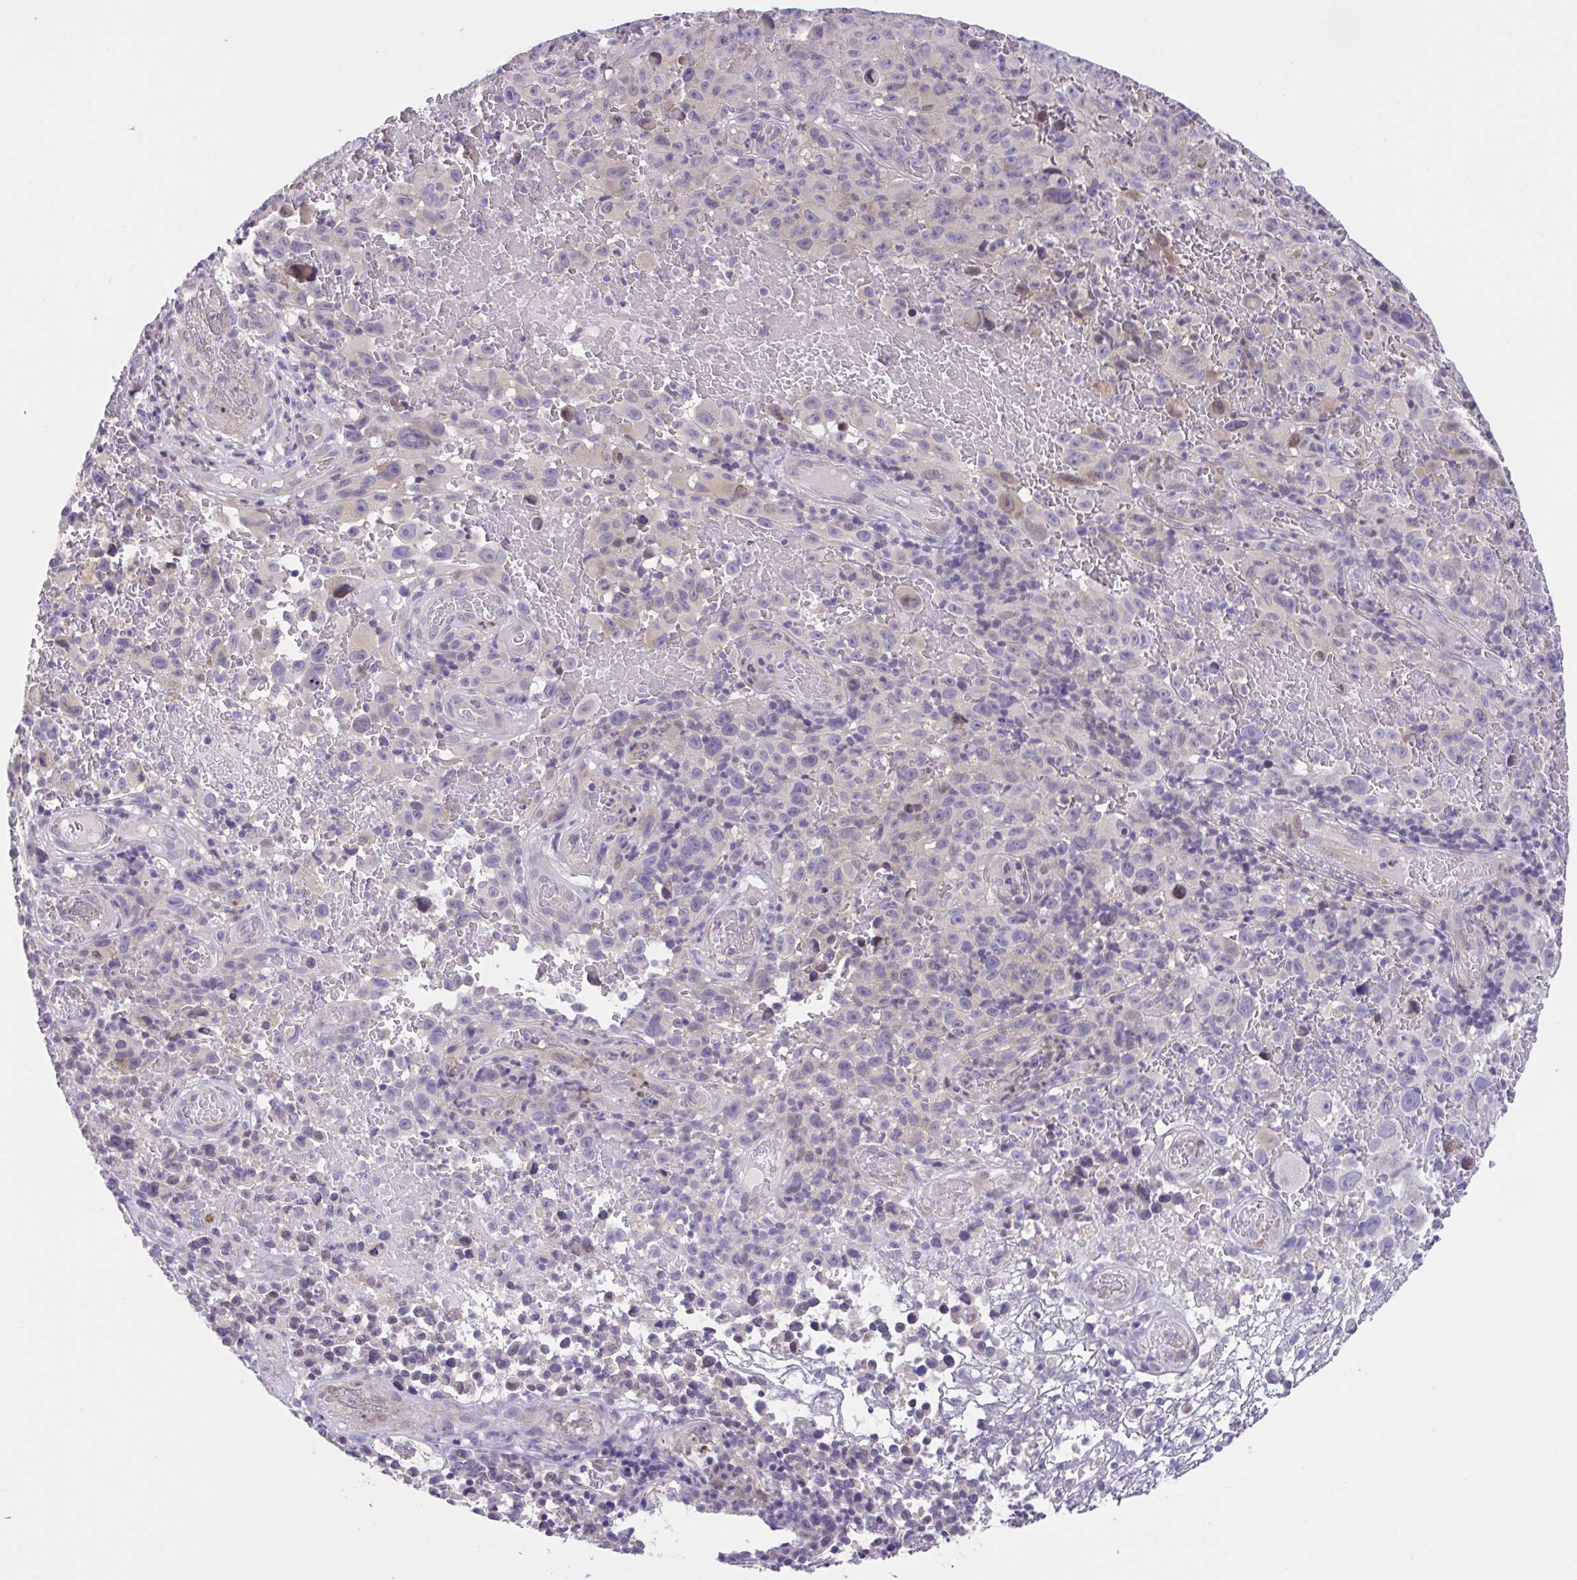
{"staining": {"intensity": "negative", "quantity": "none", "location": "none"}, "tissue": "melanoma", "cell_type": "Tumor cells", "image_type": "cancer", "snomed": [{"axis": "morphology", "description": "Malignant melanoma, NOS"}, {"axis": "topography", "description": "Skin"}], "caption": "DAB immunohistochemical staining of melanoma reveals no significant positivity in tumor cells. (DAB immunohistochemistry with hematoxylin counter stain).", "gene": "RHOXF1", "patient": {"sex": "female", "age": 82}}